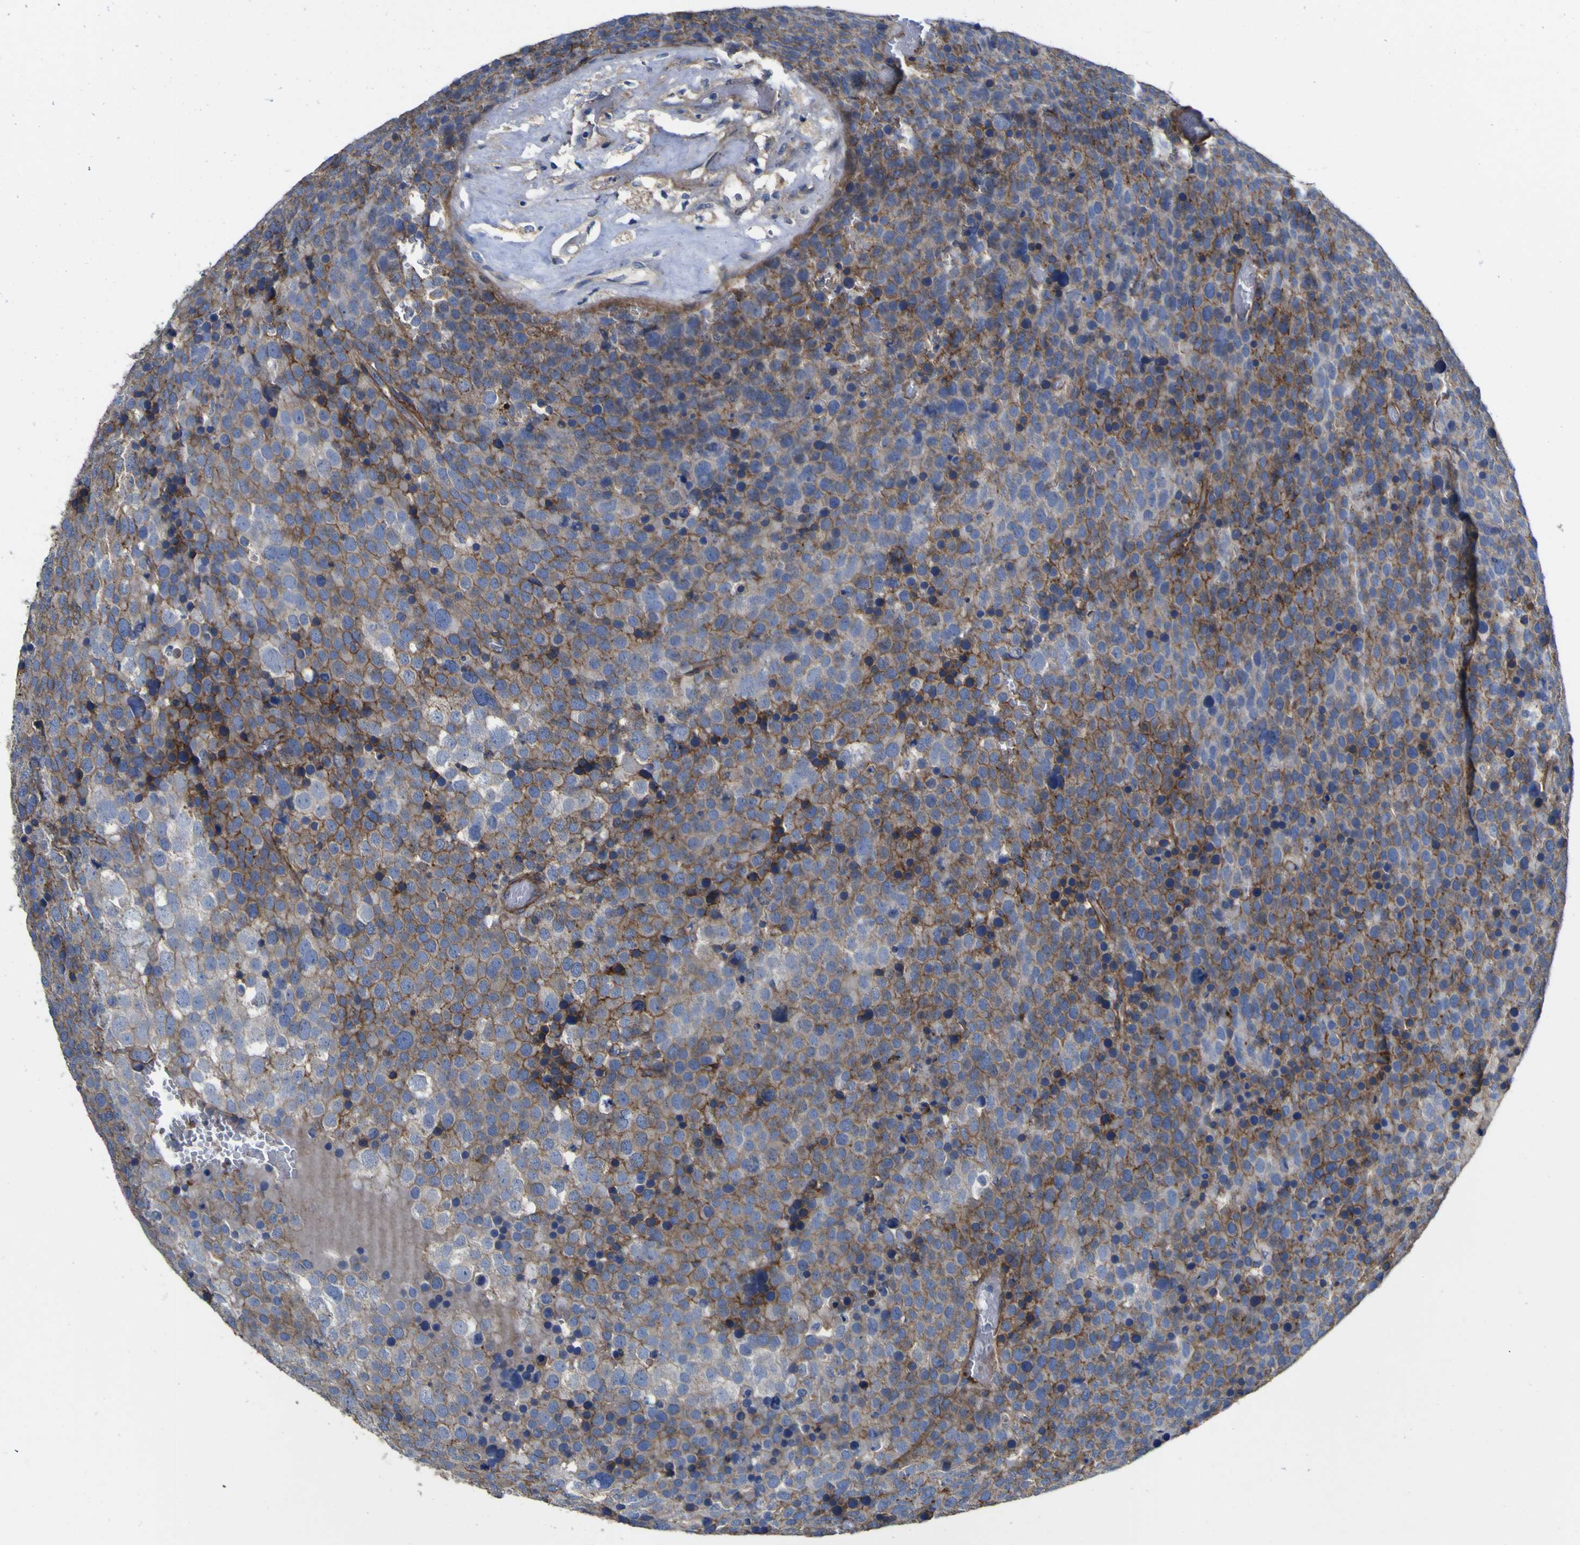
{"staining": {"intensity": "moderate", "quantity": "25%-75%", "location": "cytoplasmic/membranous"}, "tissue": "testis cancer", "cell_type": "Tumor cells", "image_type": "cancer", "snomed": [{"axis": "morphology", "description": "Seminoma, NOS"}, {"axis": "topography", "description": "Testis"}], "caption": "Immunohistochemical staining of human testis cancer (seminoma) demonstrates medium levels of moderate cytoplasmic/membranous protein expression in about 25%-75% of tumor cells. (brown staining indicates protein expression, while blue staining denotes nuclei).", "gene": "CD151", "patient": {"sex": "male", "age": 71}}